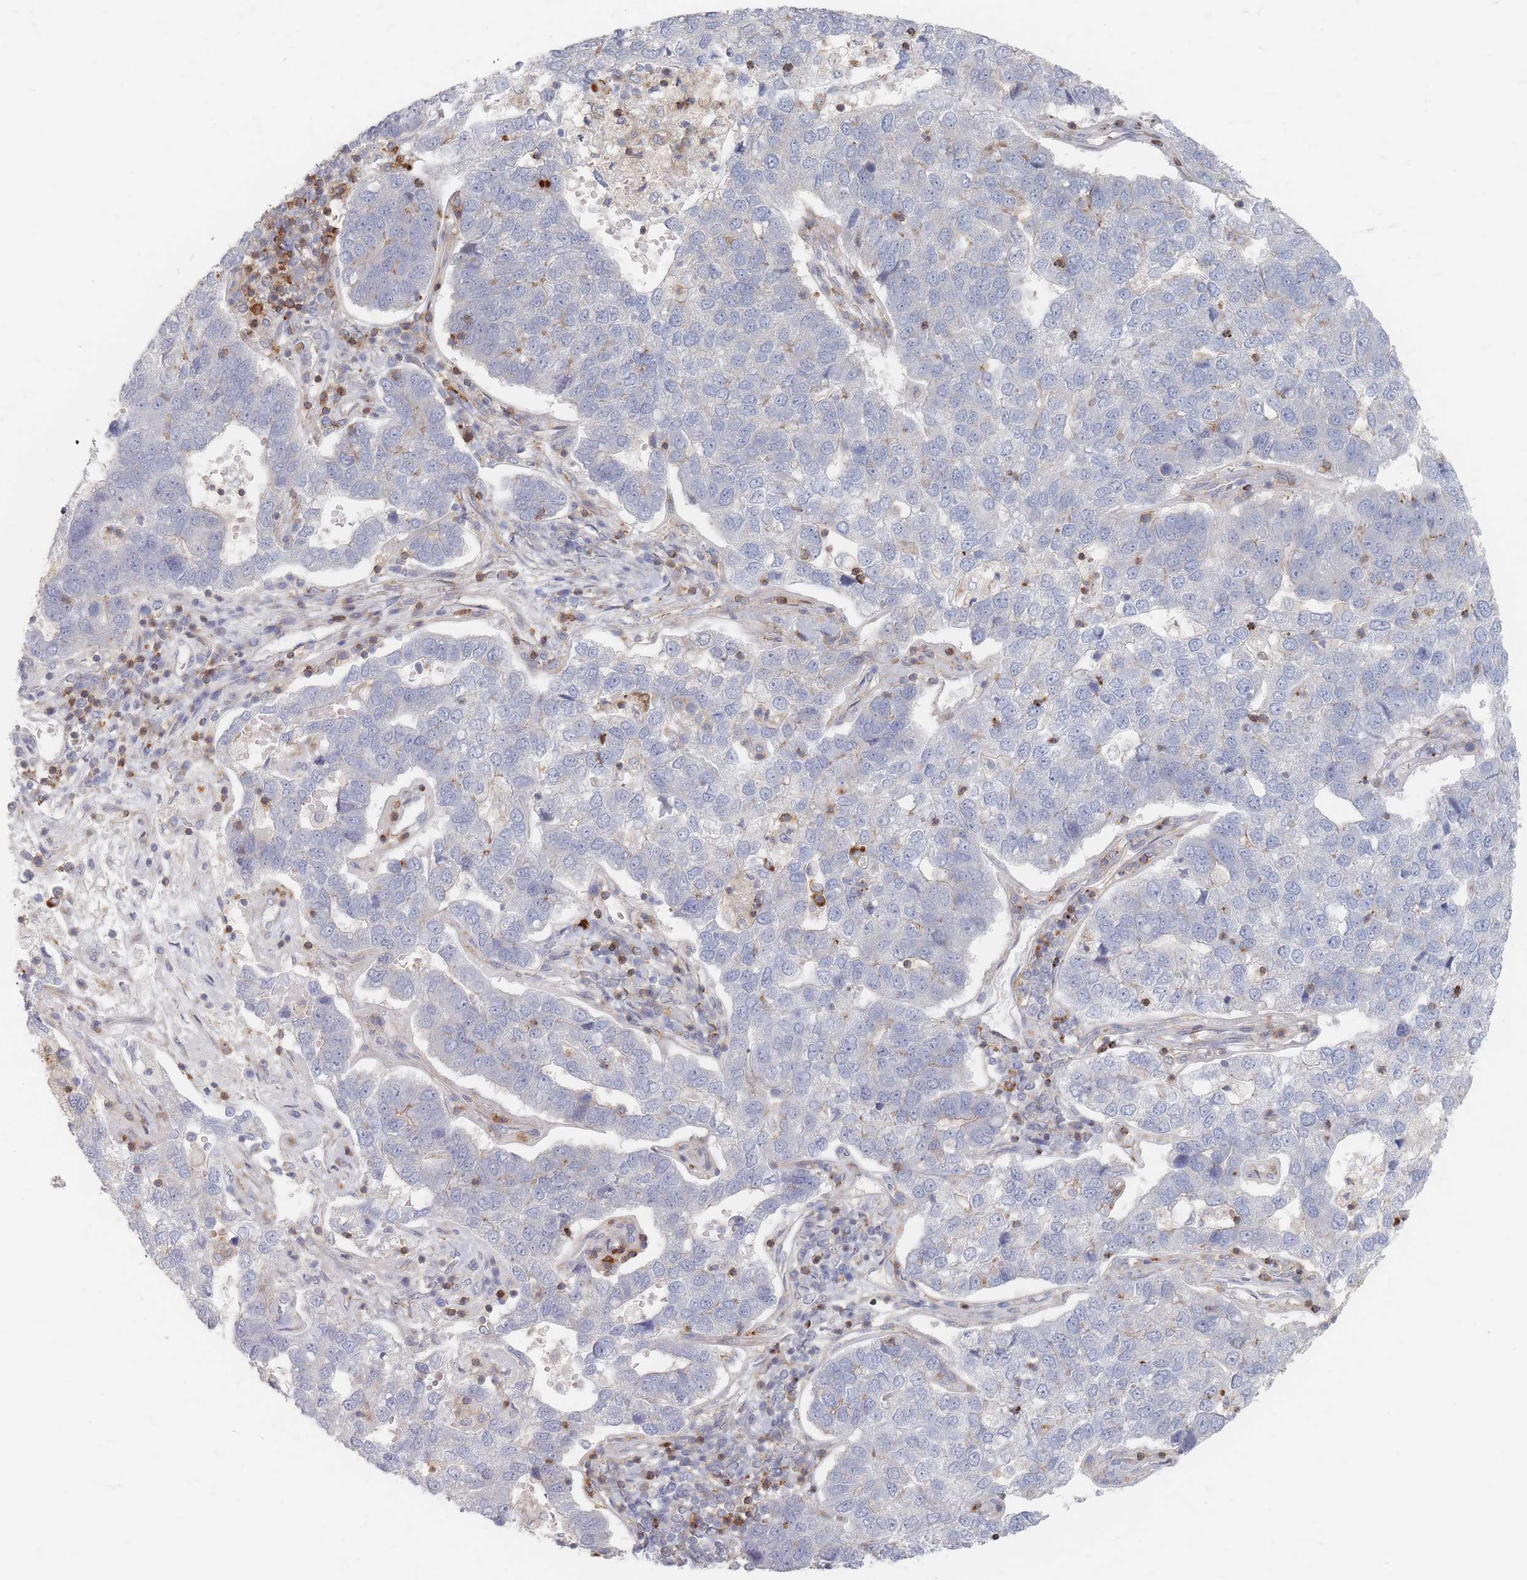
{"staining": {"intensity": "negative", "quantity": "none", "location": "none"}, "tissue": "pancreatic cancer", "cell_type": "Tumor cells", "image_type": "cancer", "snomed": [{"axis": "morphology", "description": "Adenocarcinoma, NOS"}, {"axis": "topography", "description": "Pancreas"}], "caption": "Immunohistochemical staining of human pancreatic cancer (adenocarcinoma) exhibits no significant expression in tumor cells.", "gene": "ZNF852", "patient": {"sex": "female", "age": 61}}